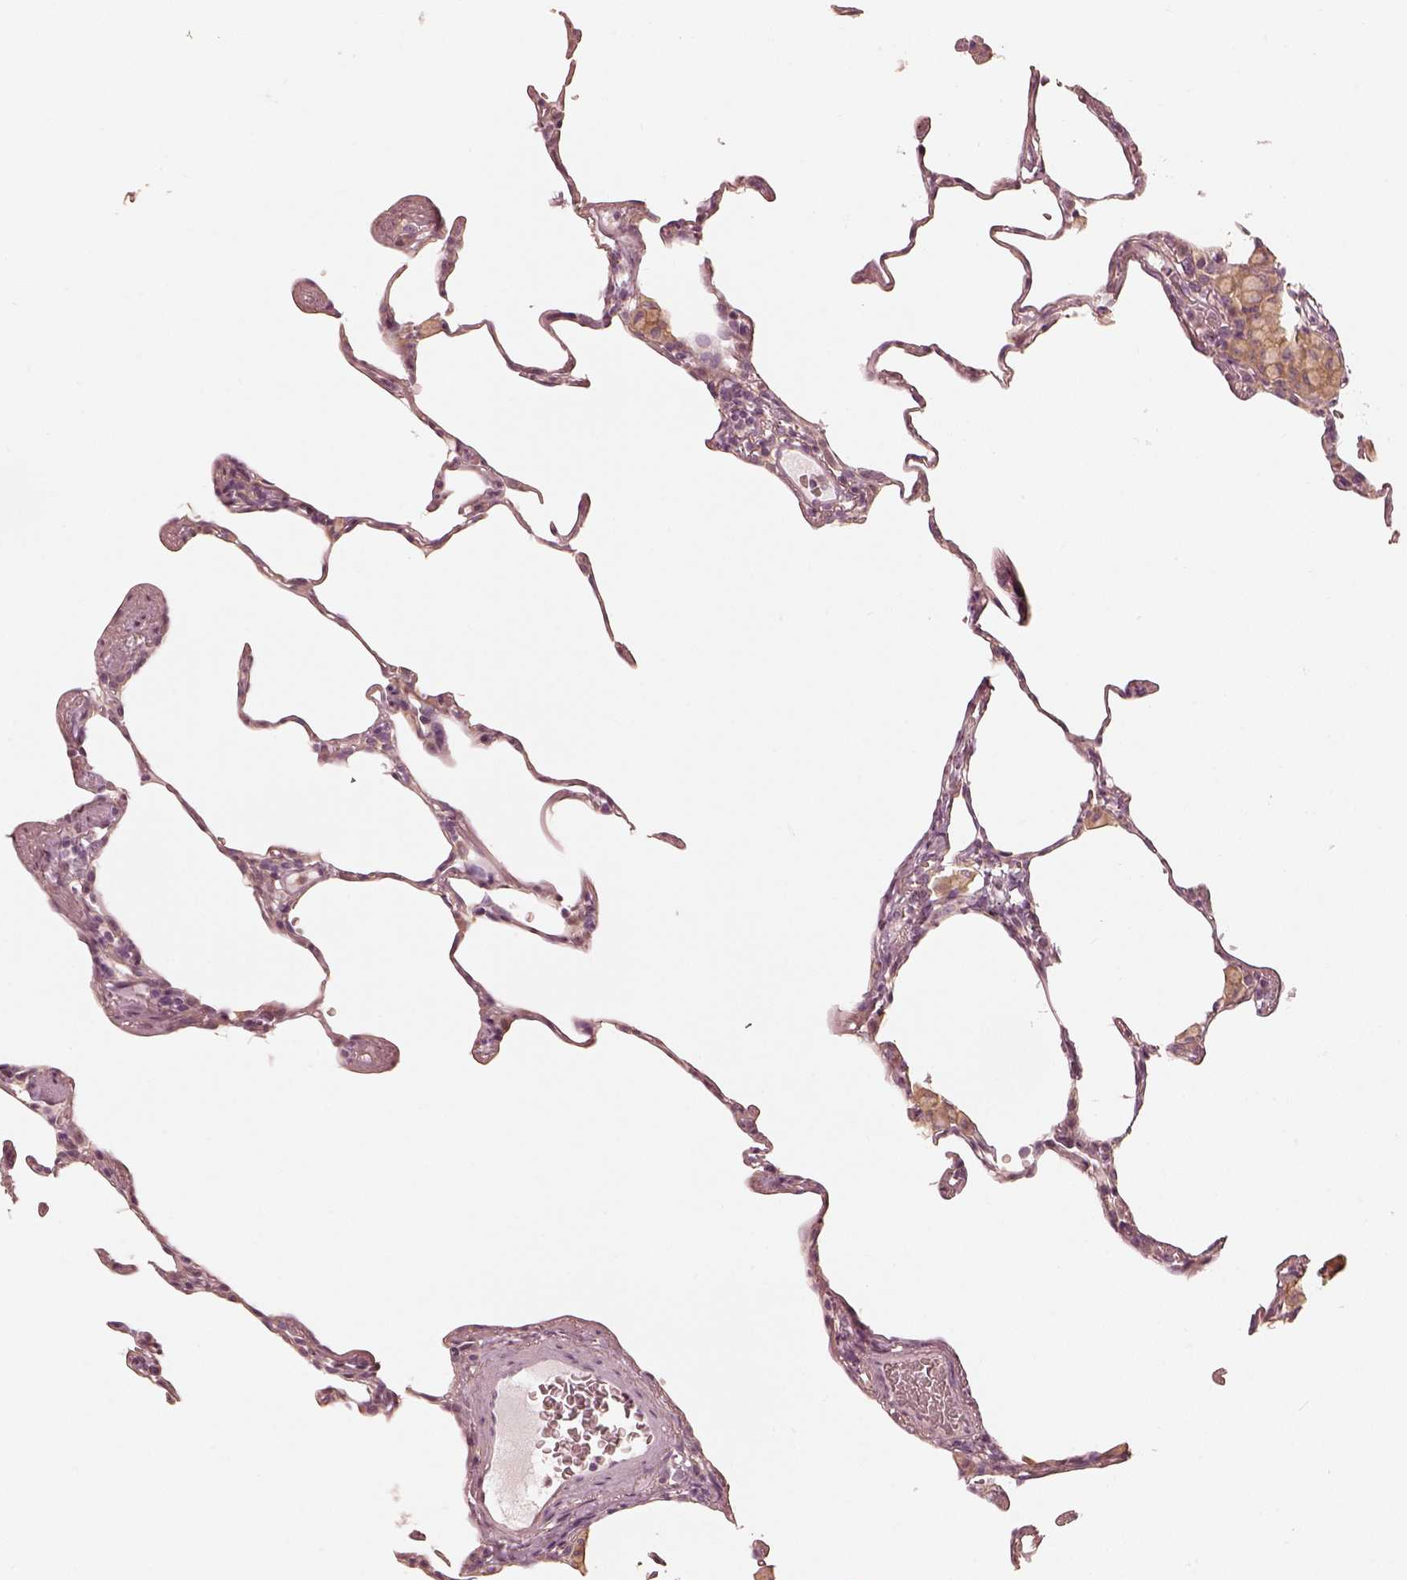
{"staining": {"intensity": "negative", "quantity": "none", "location": "none"}, "tissue": "lung", "cell_type": "Alveolar cells", "image_type": "normal", "snomed": [{"axis": "morphology", "description": "Normal tissue, NOS"}, {"axis": "topography", "description": "Lung"}], "caption": "High power microscopy image of an immunohistochemistry histopathology image of unremarkable lung, revealing no significant positivity in alveolar cells. Nuclei are stained in blue.", "gene": "FMNL2", "patient": {"sex": "female", "age": 57}}